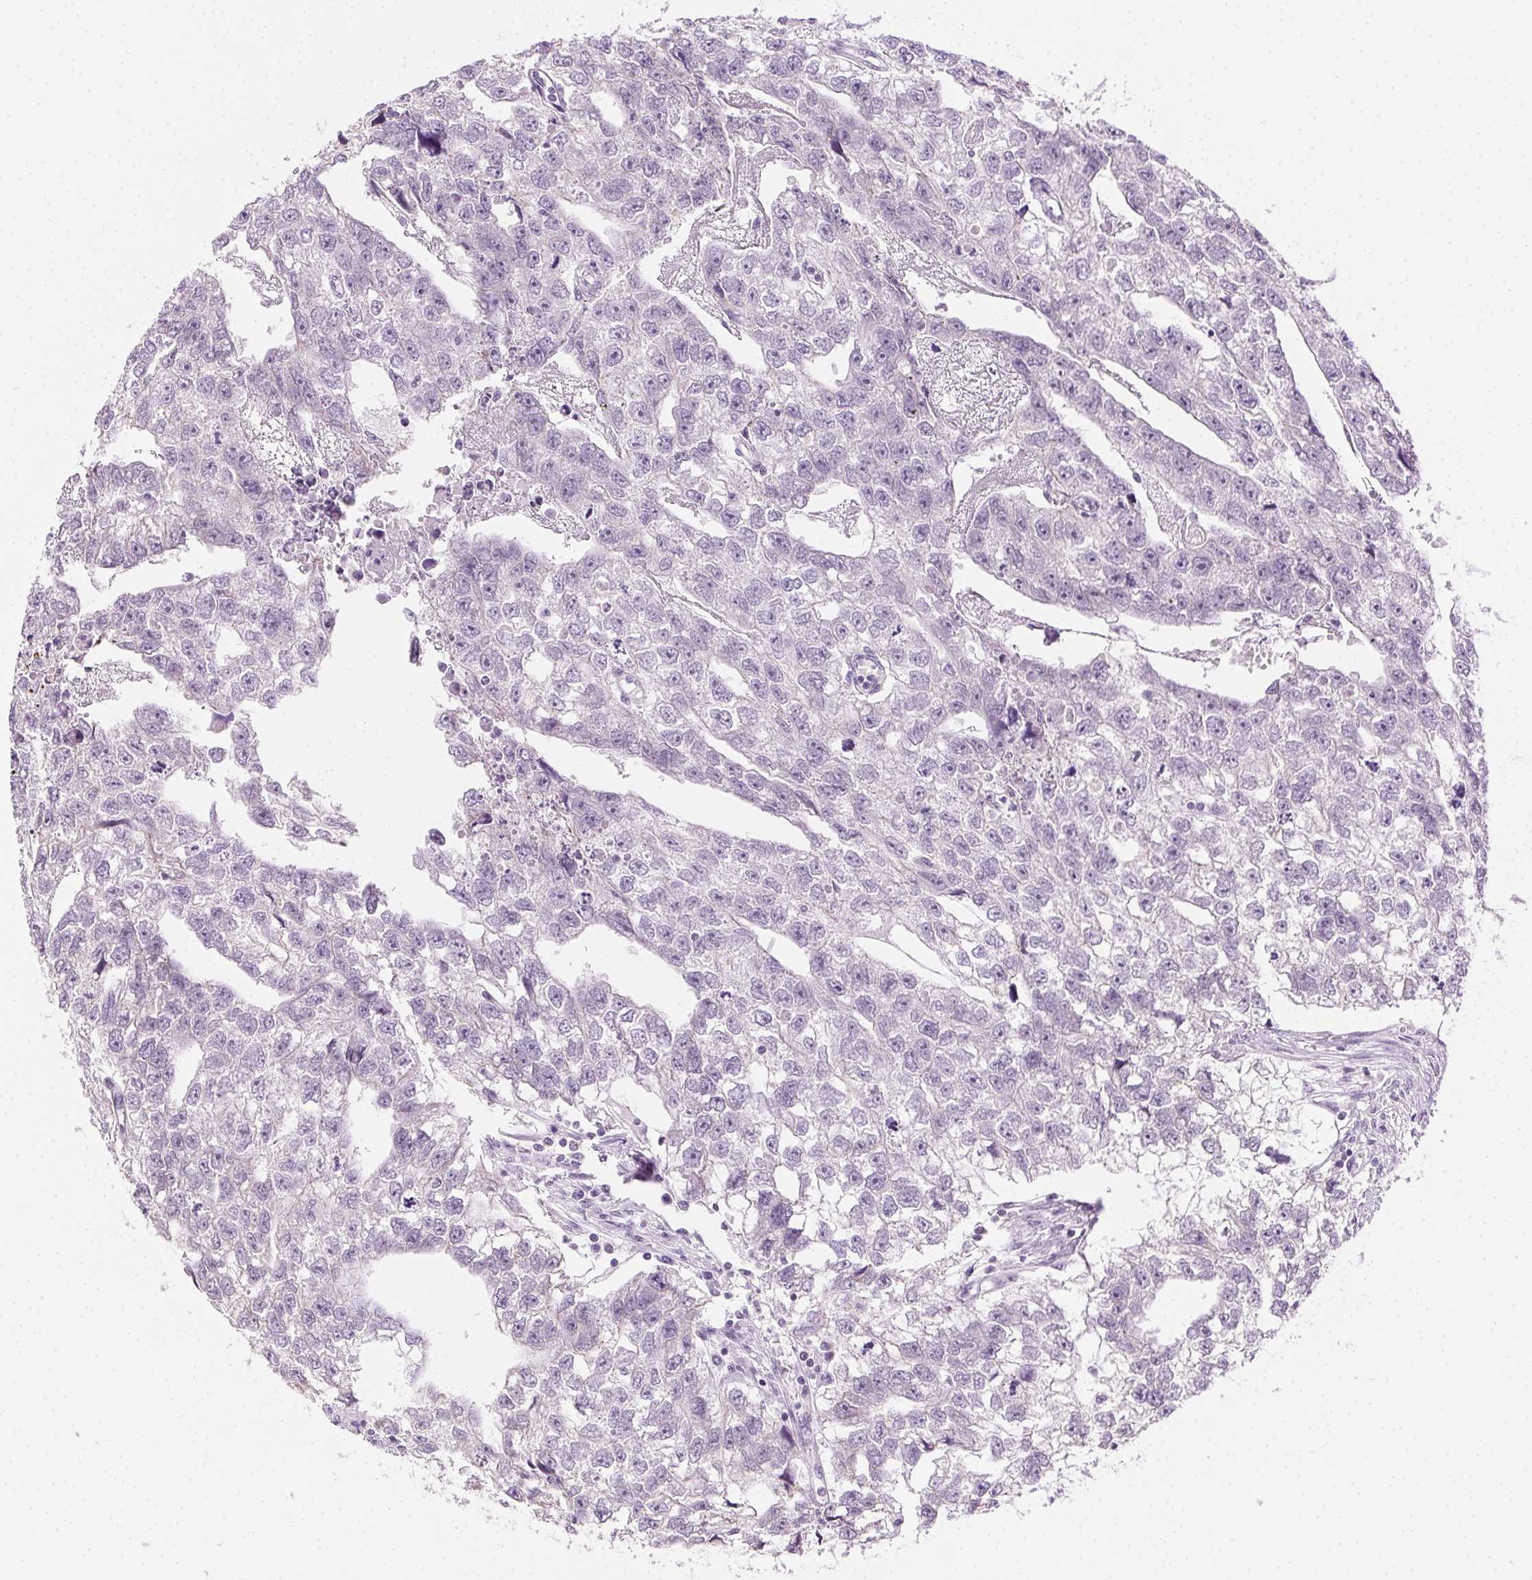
{"staining": {"intensity": "negative", "quantity": "none", "location": "none"}, "tissue": "testis cancer", "cell_type": "Tumor cells", "image_type": "cancer", "snomed": [{"axis": "morphology", "description": "Carcinoma, Embryonal, NOS"}, {"axis": "morphology", "description": "Teratoma, malignant, NOS"}, {"axis": "topography", "description": "Testis"}], "caption": "Tumor cells show no significant expression in testis cancer.", "gene": "CLDN10", "patient": {"sex": "male", "age": 44}}